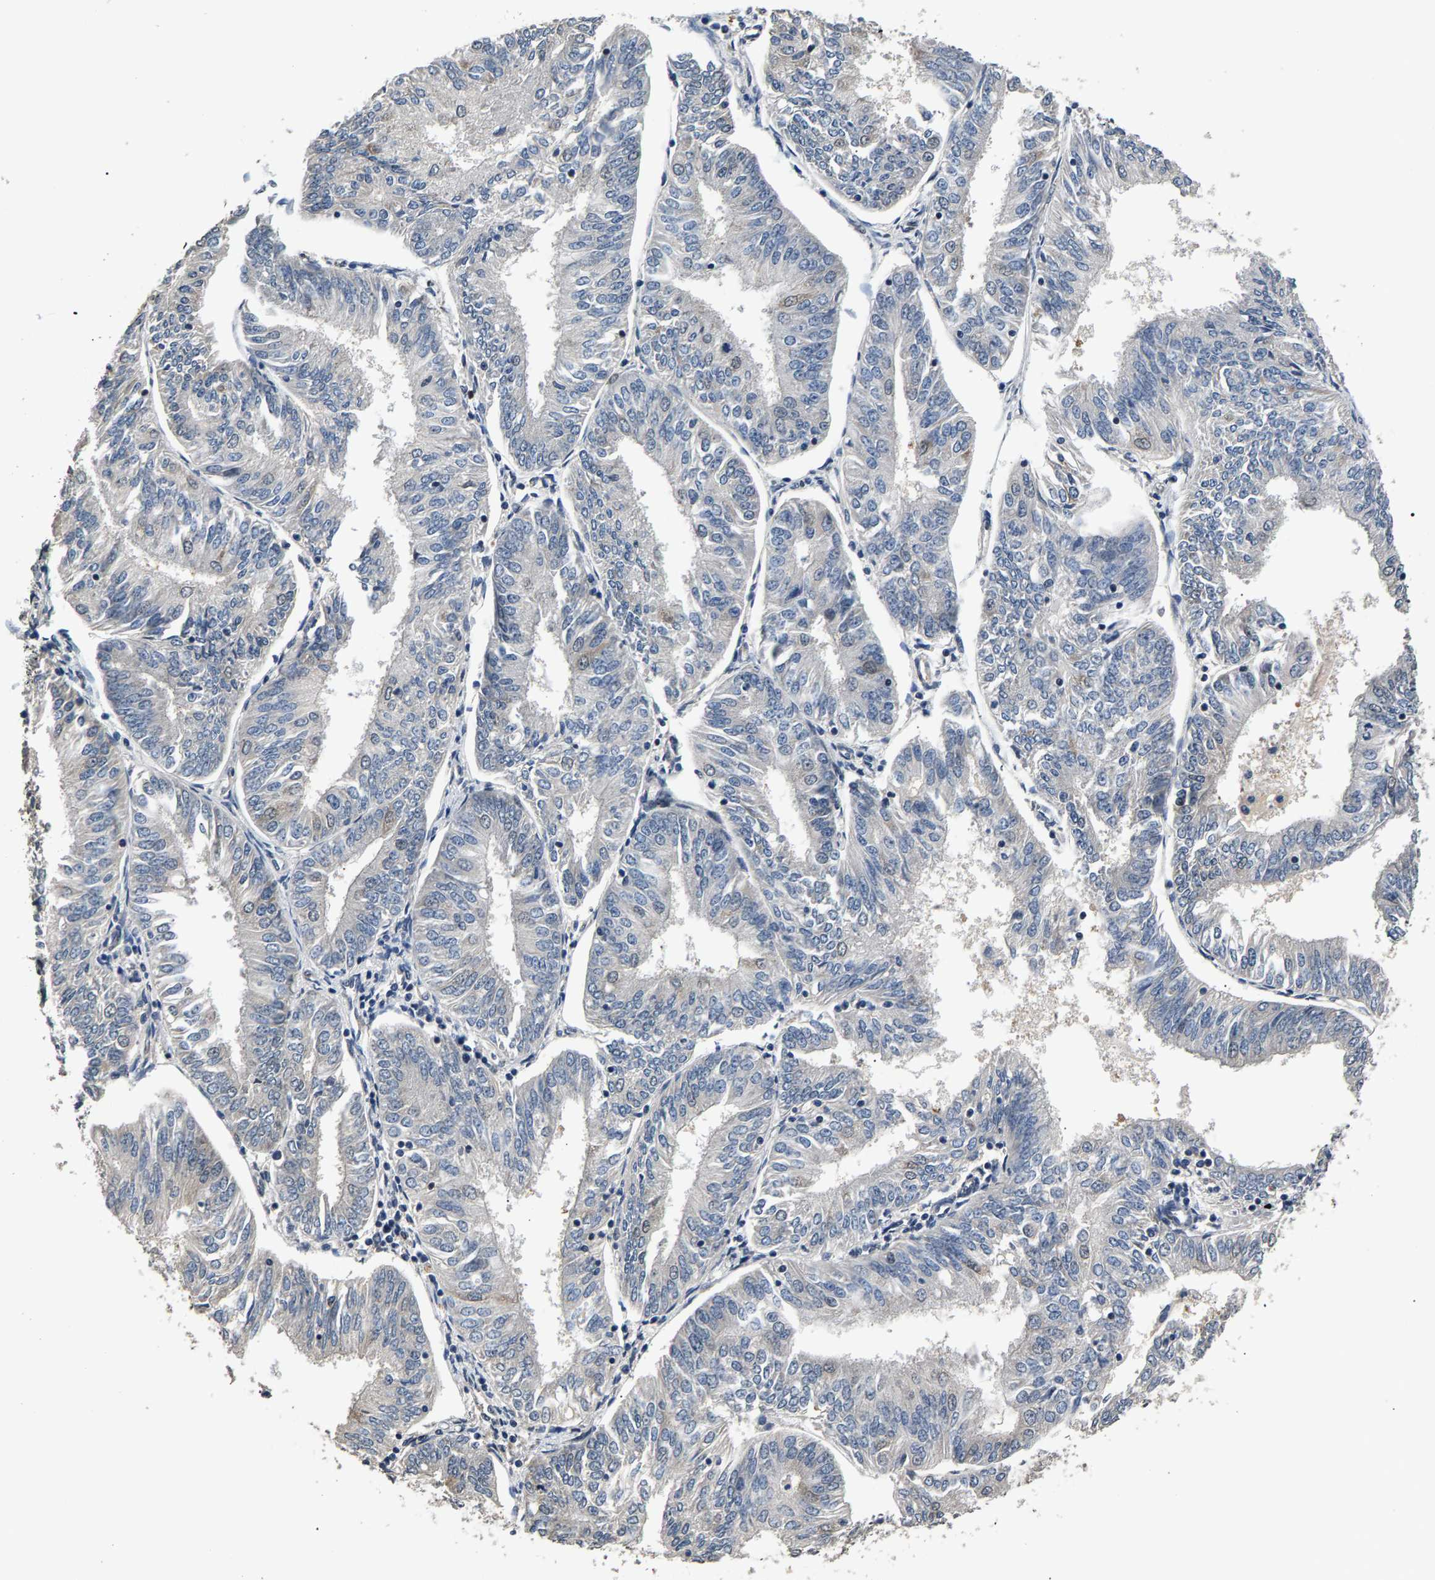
{"staining": {"intensity": "negative", "quantity": "none", "location": "none"}, "tissue": "endometrial cancer", "cell_type": "Tumor cells", "image_type": "cancer", "snomed": [{"axis": "morphology", "description": "Adenocarcinoma, NOS"}, {"axis": "topography", "description": "Endometrium"}], "caption": "Tumor cells show no significant positivity in endometrial adenocarcinoma.", "gene": "RBM33", "patient": {"sex": "female", "age": 58}}